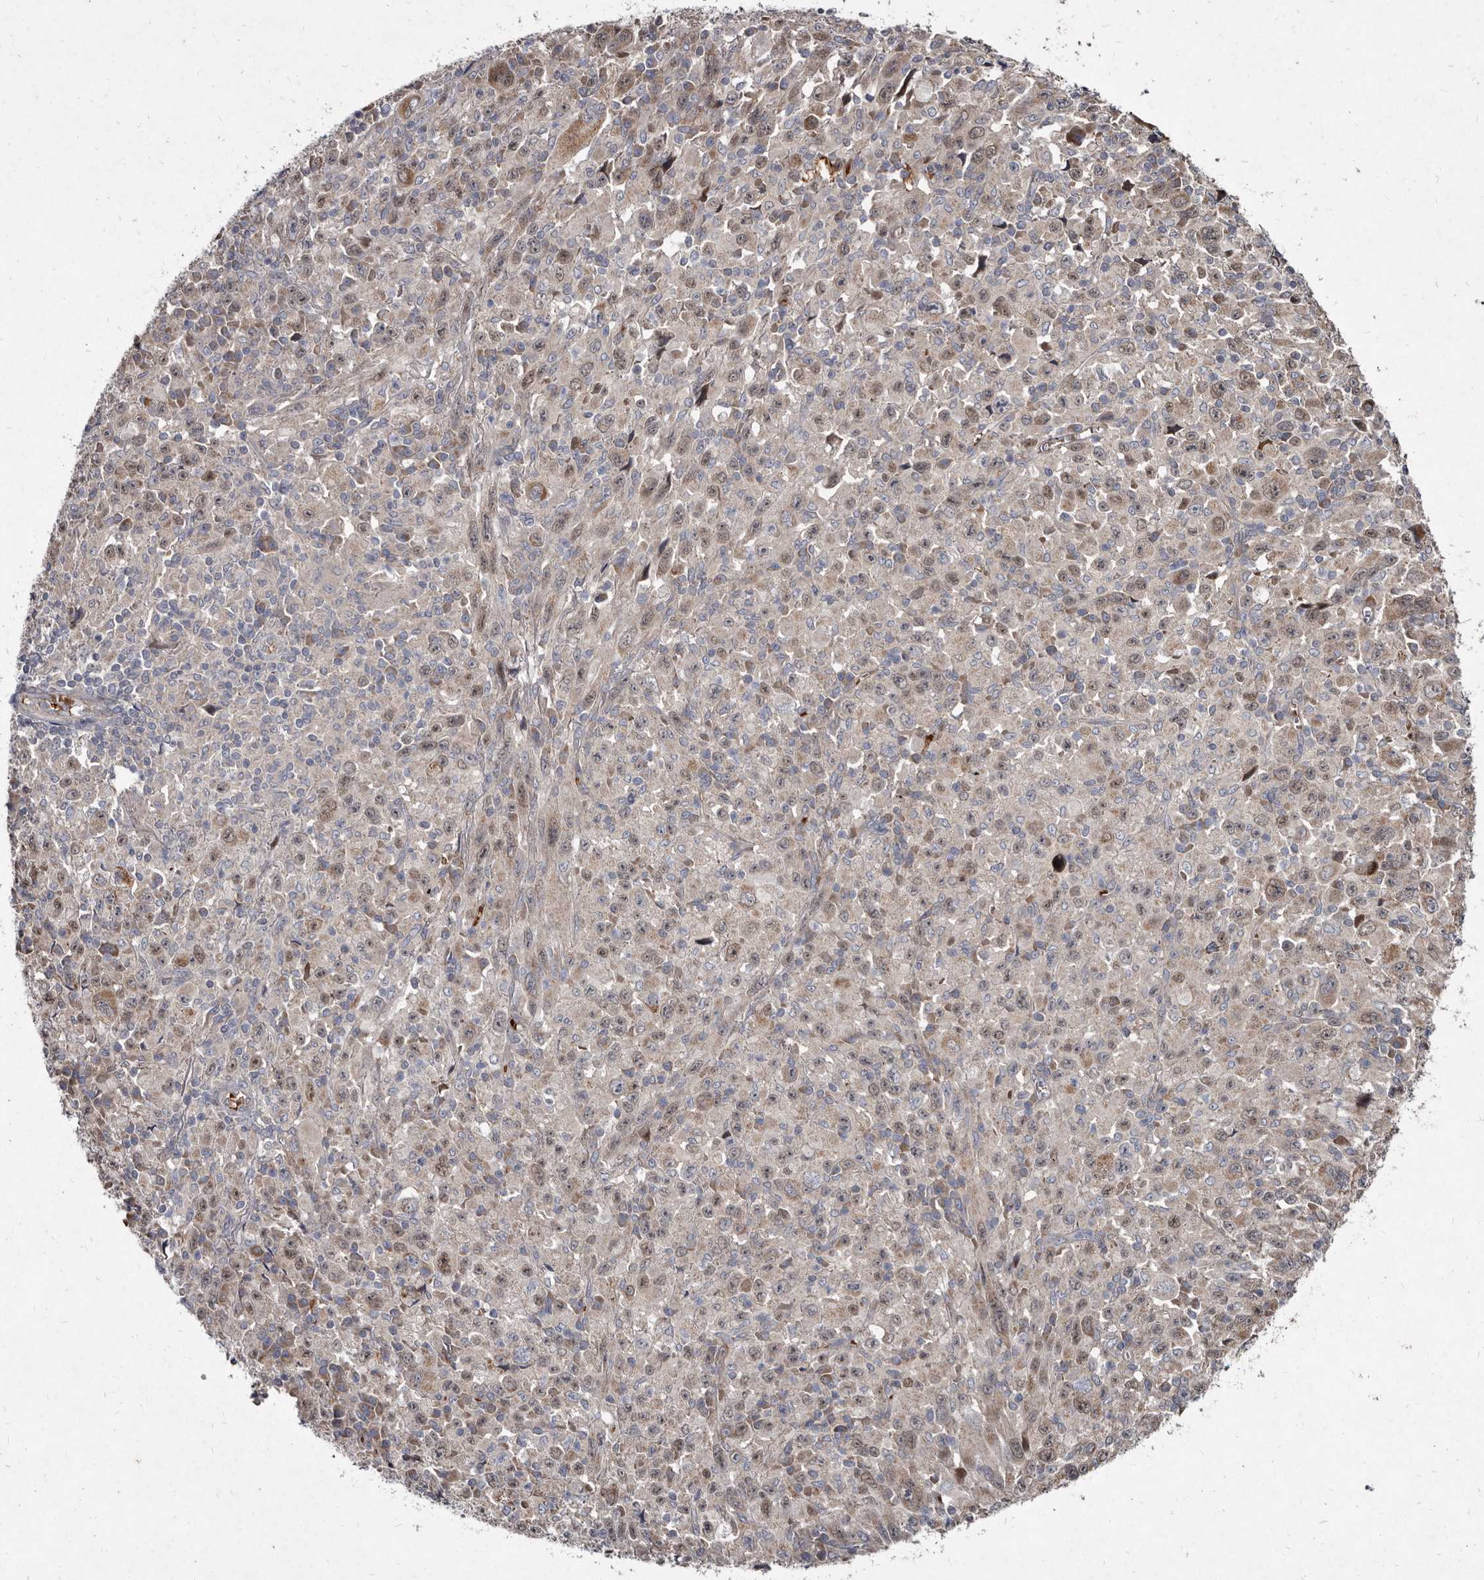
{"staining": {"intensity": "weak", "quantity": "25%-75%", "location": "cytoplasmic/membranous"}, "tissue": "melanoma", "cell_type": "Tumor cells", "image_type": "cancer", "snomed": [{"axis": "morphology", "description": "Malignant melanoma, Metastatic site"}, {"axis": "topography", "description": "Skin"}], "caption": "IHC of human malignant melanoma (metastatic site) demonstrates low levels of weak cytoplasmic/membranous staining in about 25%-75% of tumor cells.", "gene": "YPEL3", "patient": {"sex": "female", "age": 56}}